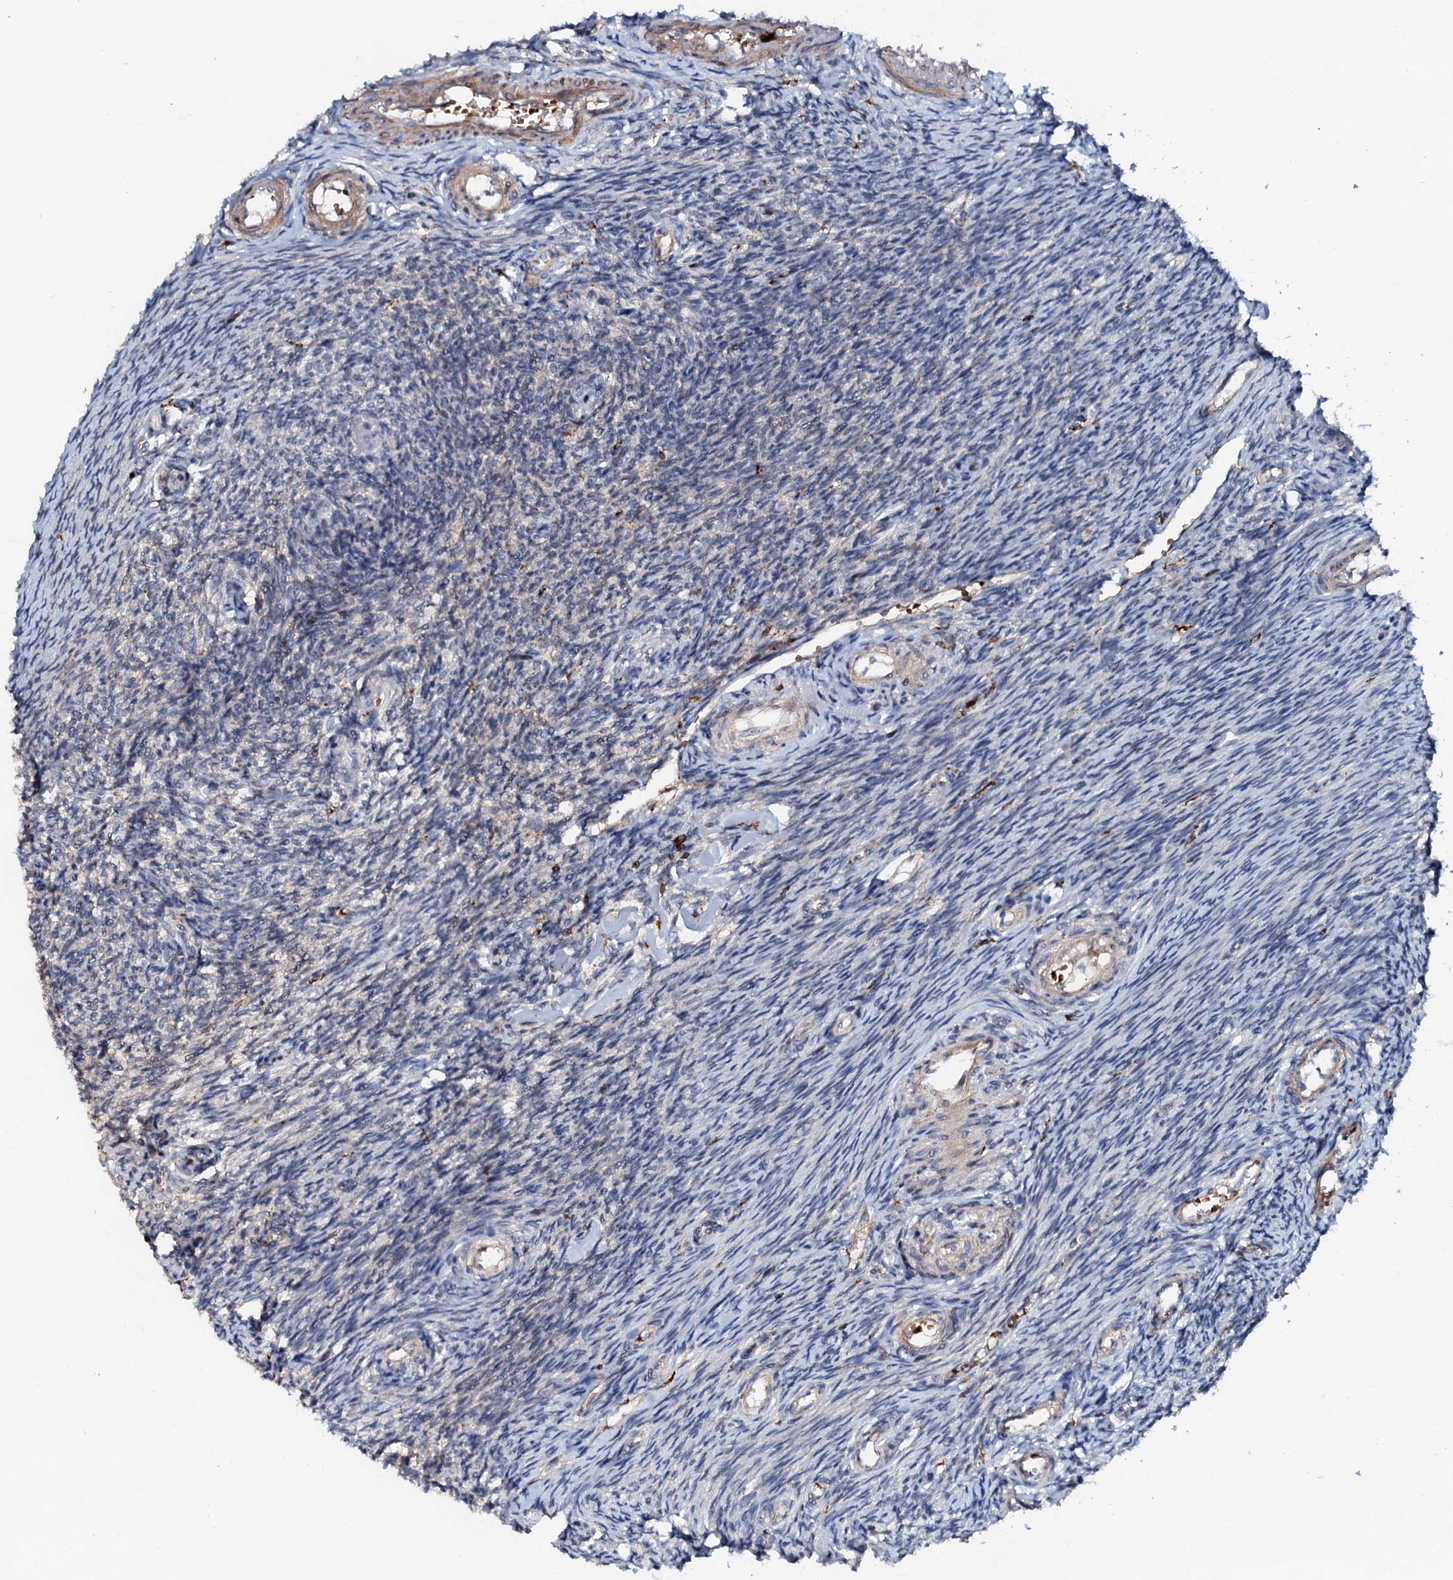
{"staining": {"intensity": "negative", "quantity": "none", "location": "none"}, "tissue": "ovary", "cell_type": "Ovarian stroma cells", "image_type": "normal", "snomed": [{"axis": "morphology", "description": "Normal tissue, NOS"}, {"axis": "topography", "description": "Ovary"}], "caption": "Immunohistochemistry photomicrograph of unremarkable ovary: human ovary stained with DAB (3,3'-diaminobenzidine) reveals no significant protein staining in ovarian stroma cells.", "gene": "VAMP8", "patient": {"sex": "female", "age": 44}}